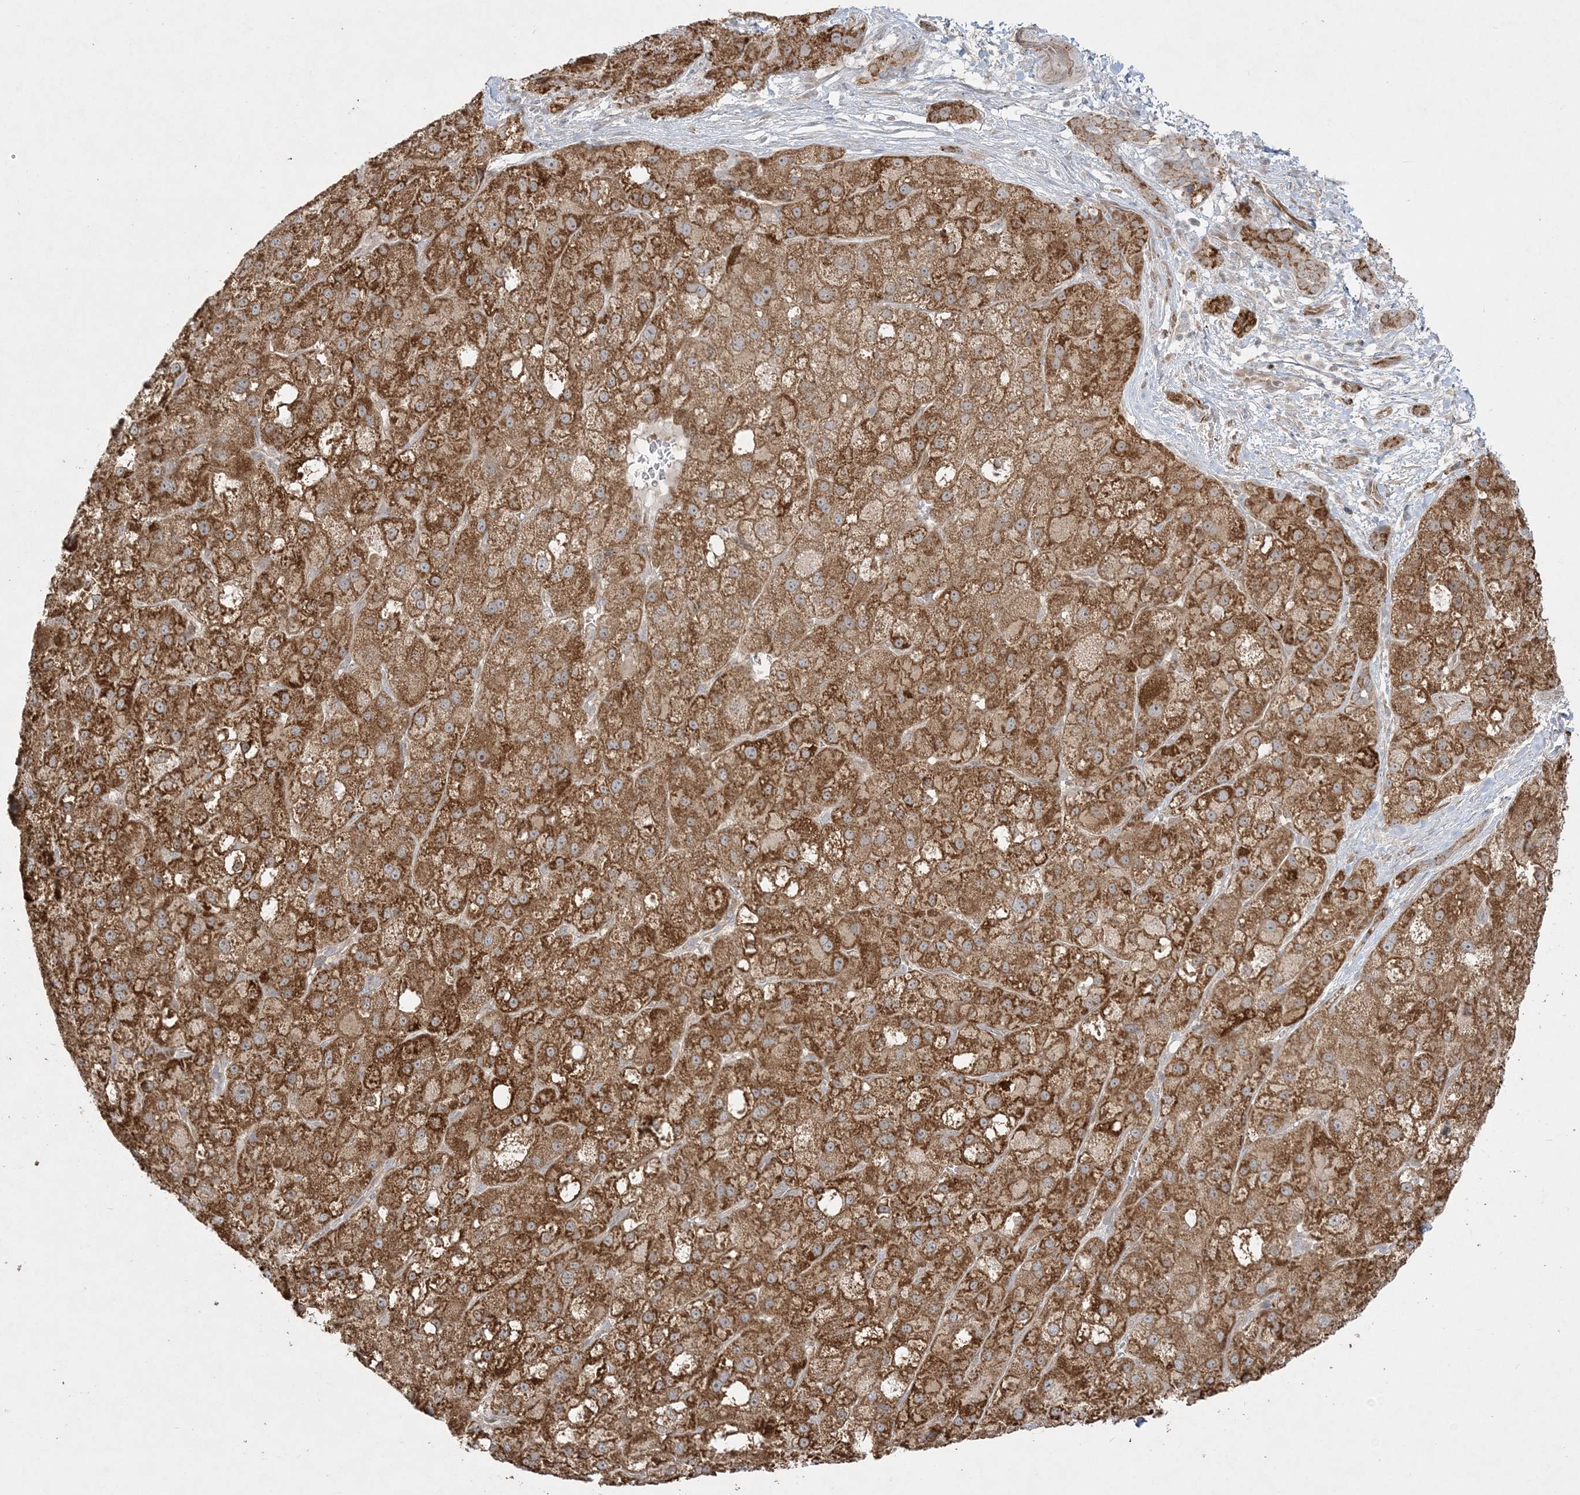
{"staining": {"intensity": "strong", "quantity": ">75%", "location": "cytoplasmic/membranous"}, "tissue": "liver cancer", "cell_type": "Tumor cells", "image_type": "cancer", "snomed": [{"axis": "morphology", "description": "Carcinoma, Hepatocellular, NOS"}, {"axis": "topography", "description": "Liver"}], "caption": "High-power microscopy captured an IHC micrograph of liver hepatocellular carcinoma, revealing strong cytoplasmic/membranous expression in about >75% of tumor cells. (Stains: DAB in brown, nuclei in blue, Microscopy: brightfield microscopy at high magnification).", "gene": "INPP1", "patient": {"sex": "male", "age": 57}}